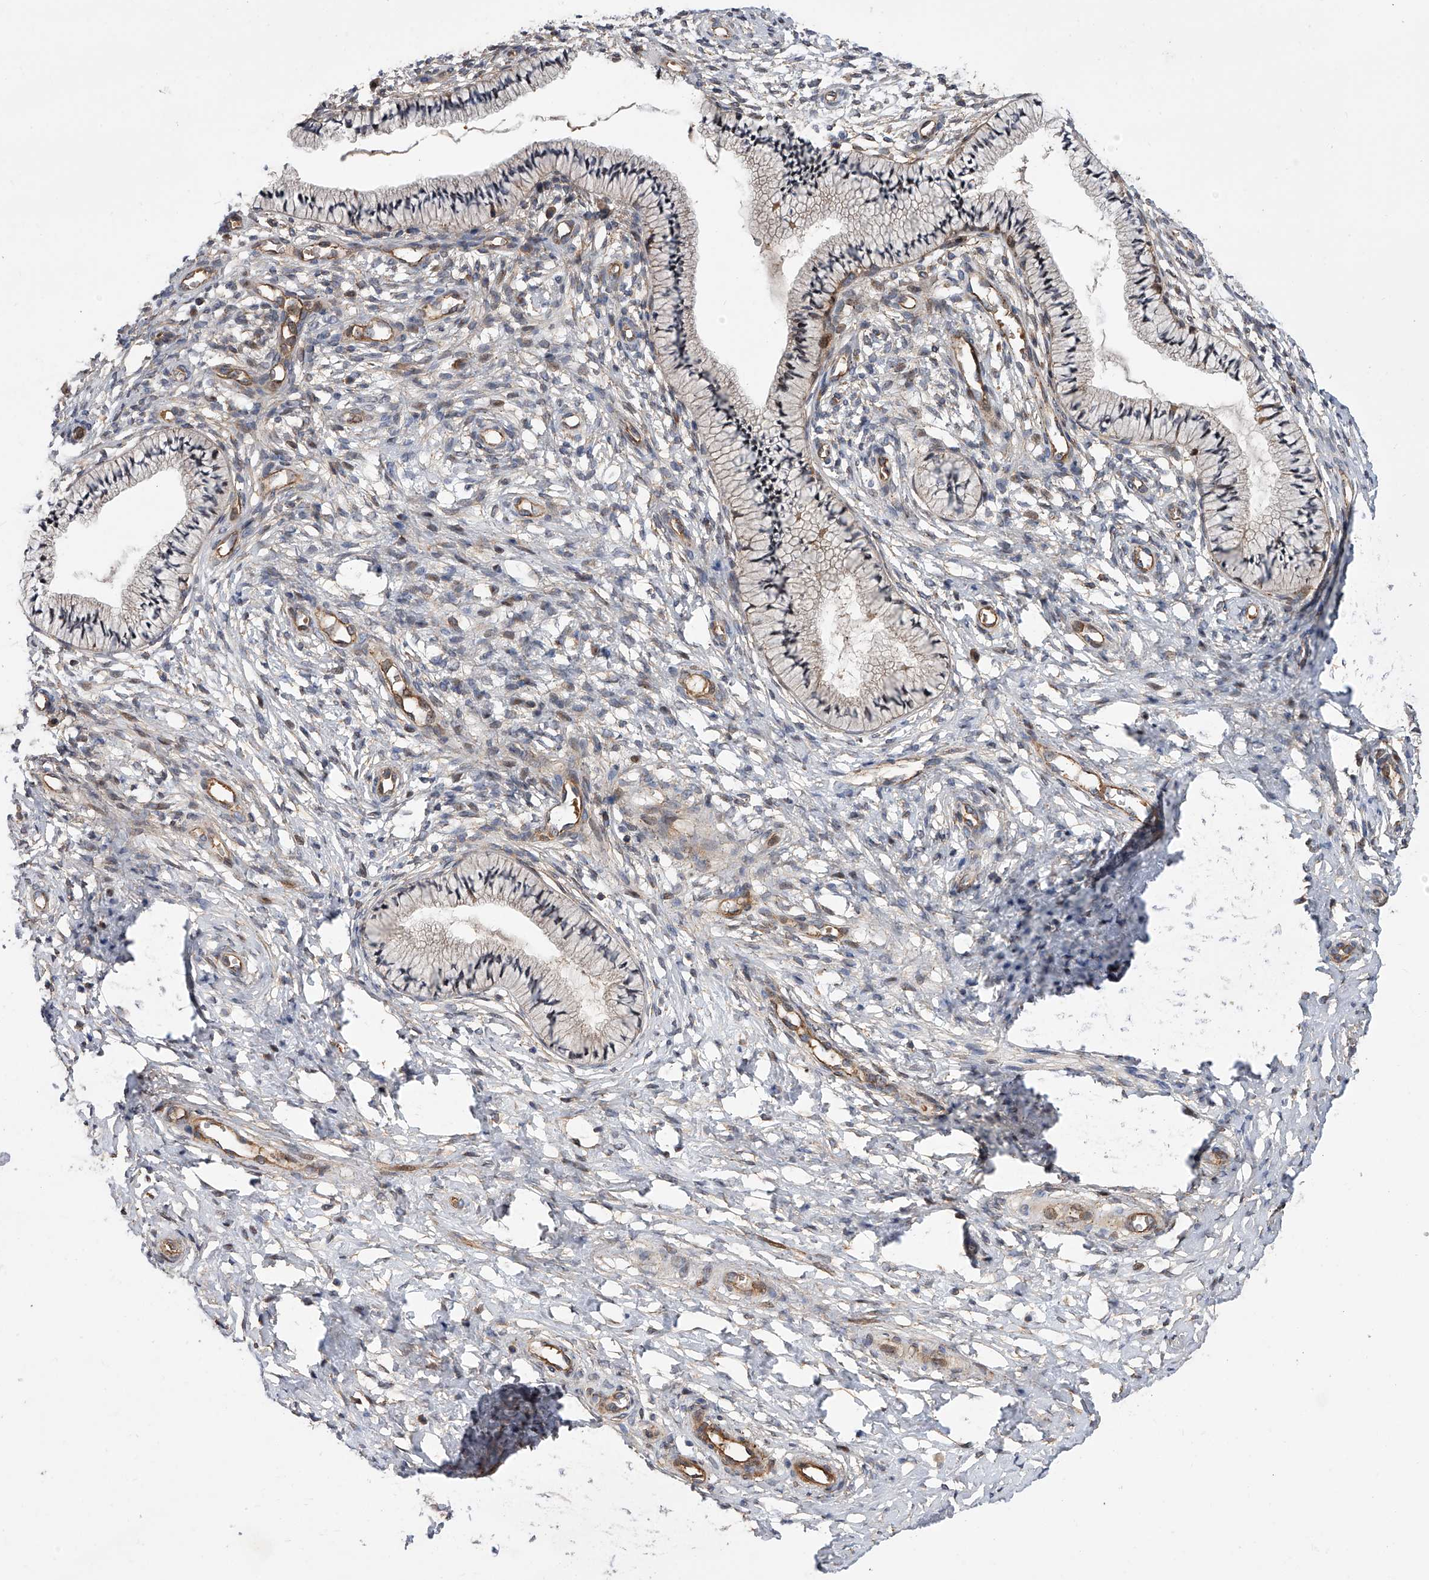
{"staining": {"intensity": "moderate", "quantity": "<25%", "location": "nuclear"}, "tissue": "cervix", "cell_type": "Glandular cells", "image_type": "normal", "snomed": [{"axis": "morphology", "description": "Normal tissue, NOS"}, {"axis": "topography", "description": "Cervix"}], "caption": "Moderate nuclear protein expression is appreciated in approximately <25% of glandular cells in cervix. The staining is performed using DAB brown chromogen to label protein expression. The nuclei are counter-stained blue using hematoxylin.", "gene": "PDSS2", "patient": {"sex": "female", "age": 36}}